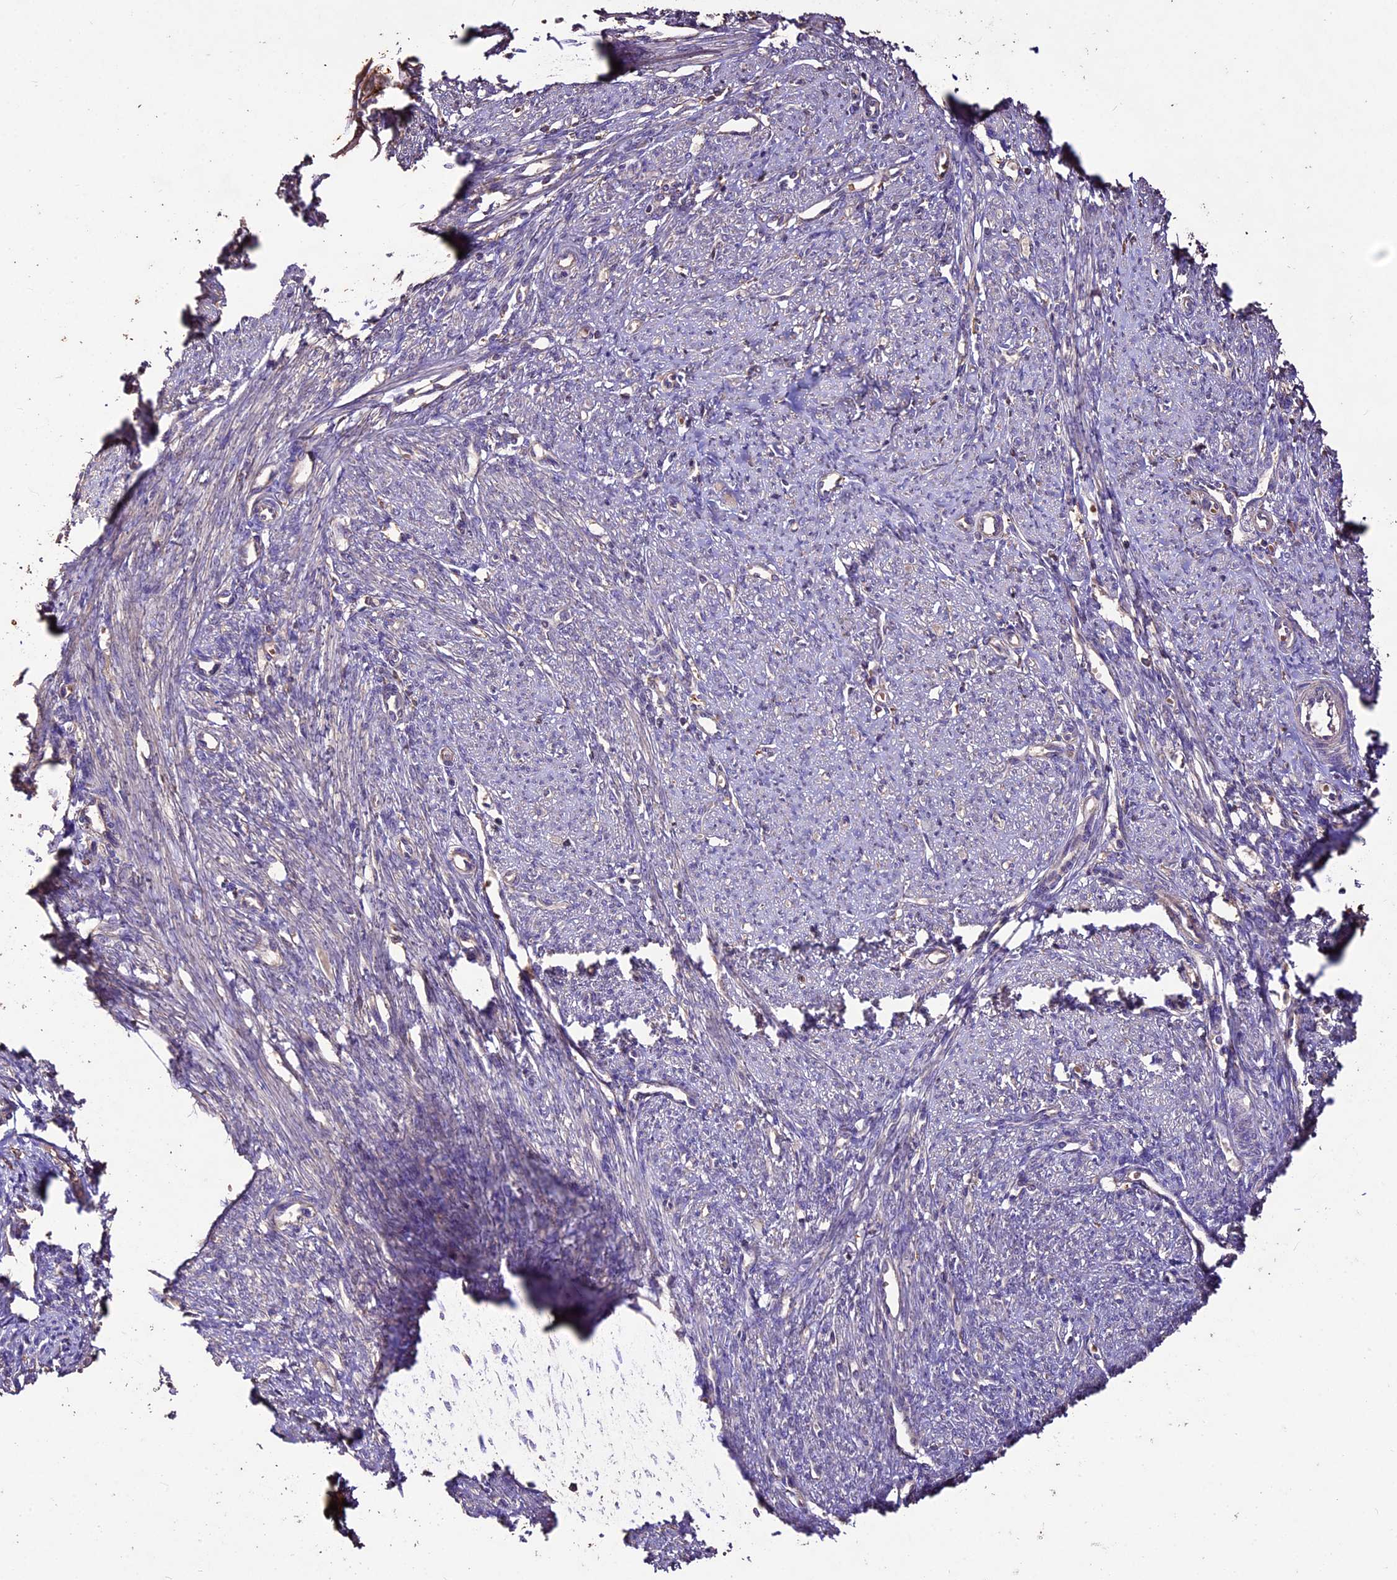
{"staining": {"intensity": "weak", "quantity": "<25%", "location": "cytoplasmic/membranous"}, "tissue": "smooth muscle", "cell_type": "Smooth muscle cells", "image_type": "normal", "snomed": [{"axis": "morphology", "description": "Normal tissue, NOS"}, {"axis": "topography", "description": "Smooth muscle"}, {"axis": "topography", "description": "Uterus"}], "caption": "Immunohistochemistry of benign human smooth muscle exhibits no staining in smooth muscle cells. The staining is performed using DAB (3,3'-diaminobenzidine) brown chromogen with nuclei counter-stained in using hematoxylin.", "gene": "CRLF1", "patient": {"sex": "female", "age": 59}}